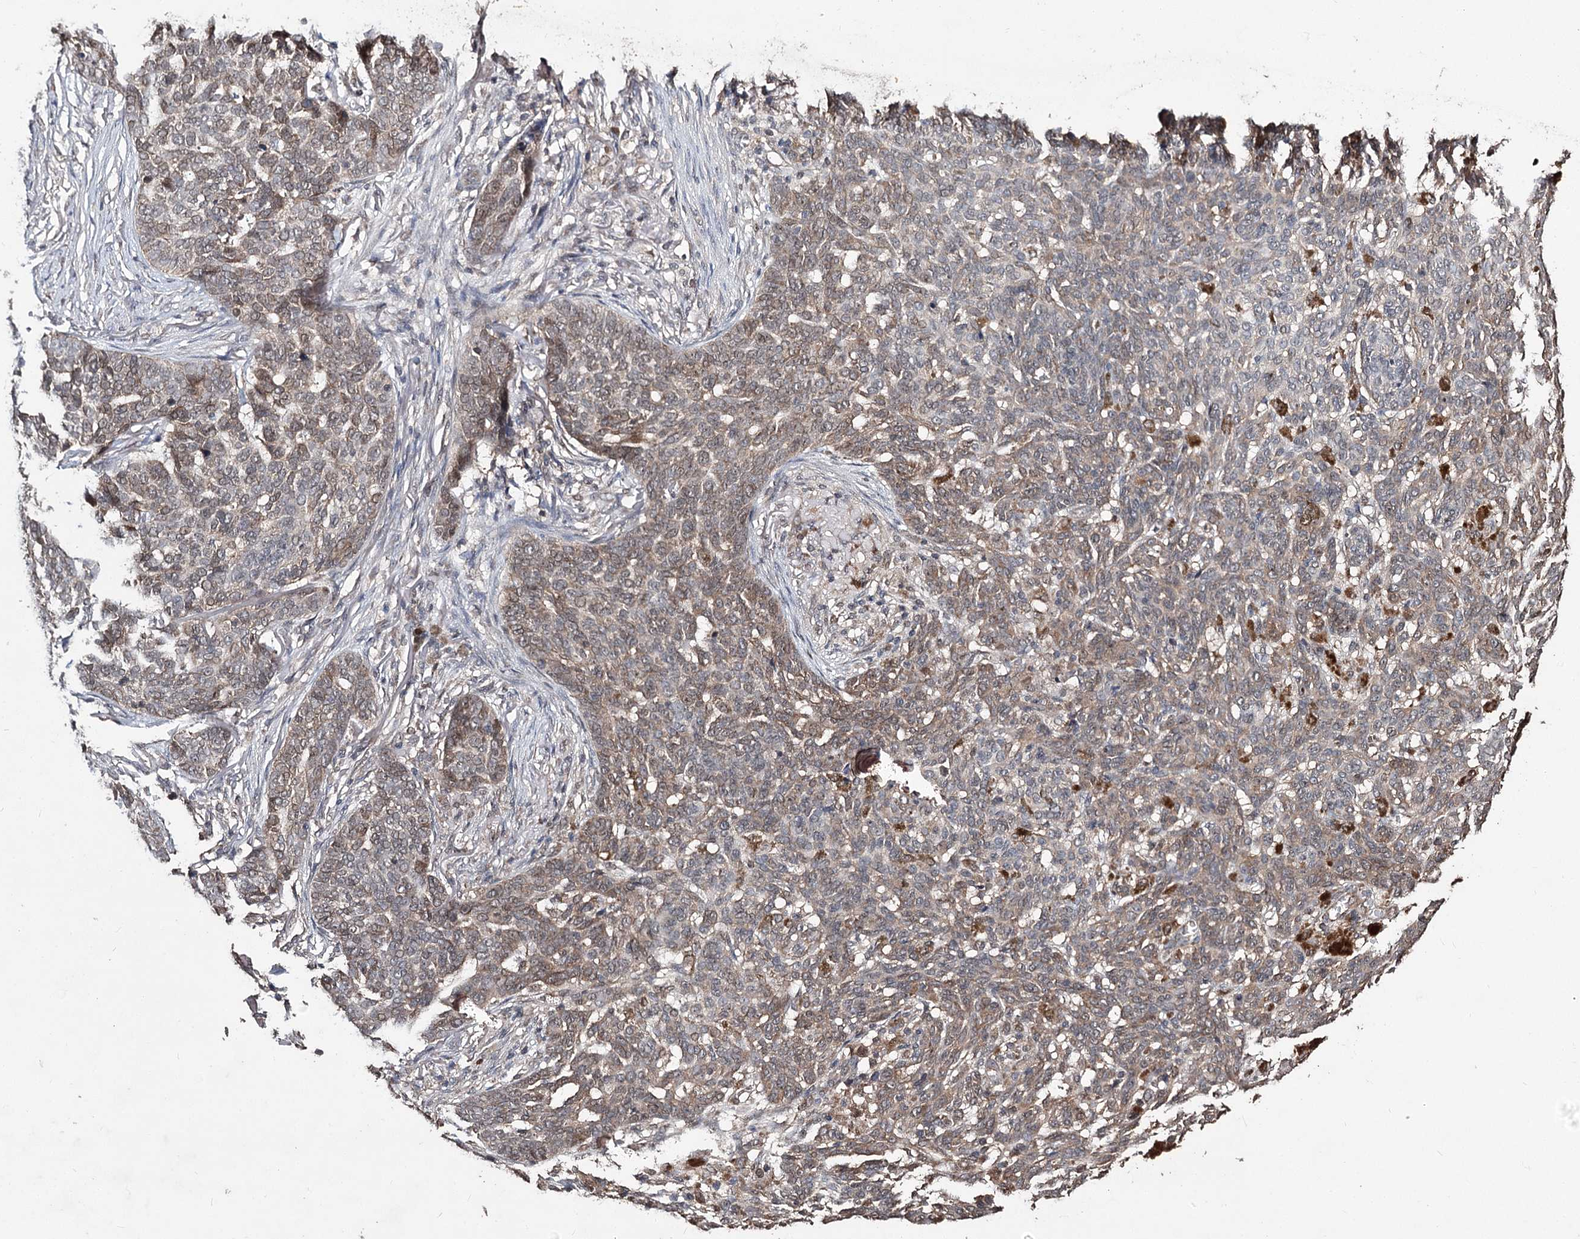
{"staining": {"intensity": "weak", "quantity": "25%-75%", "location": "cytoplasmic/membranous"}, "tissue": "skin cancer", "cell_type": "Tumor cells", "image_type": "cancer", "snomed": [{"axis": "morphology", "description": "Basal cell carcinoma"}, {"axis": "topography", "description": "Skin"}], "caption": "DAB (3,3'-diaminobenzidine) immunohistochemical staining of skin cancer exhibits weak cytoplasmic/membranous protein staining in approximately 25%-75% of tumor cells.", "gene": "NOPCHAP1", "patient": {"sex": "male", "age": 85}}